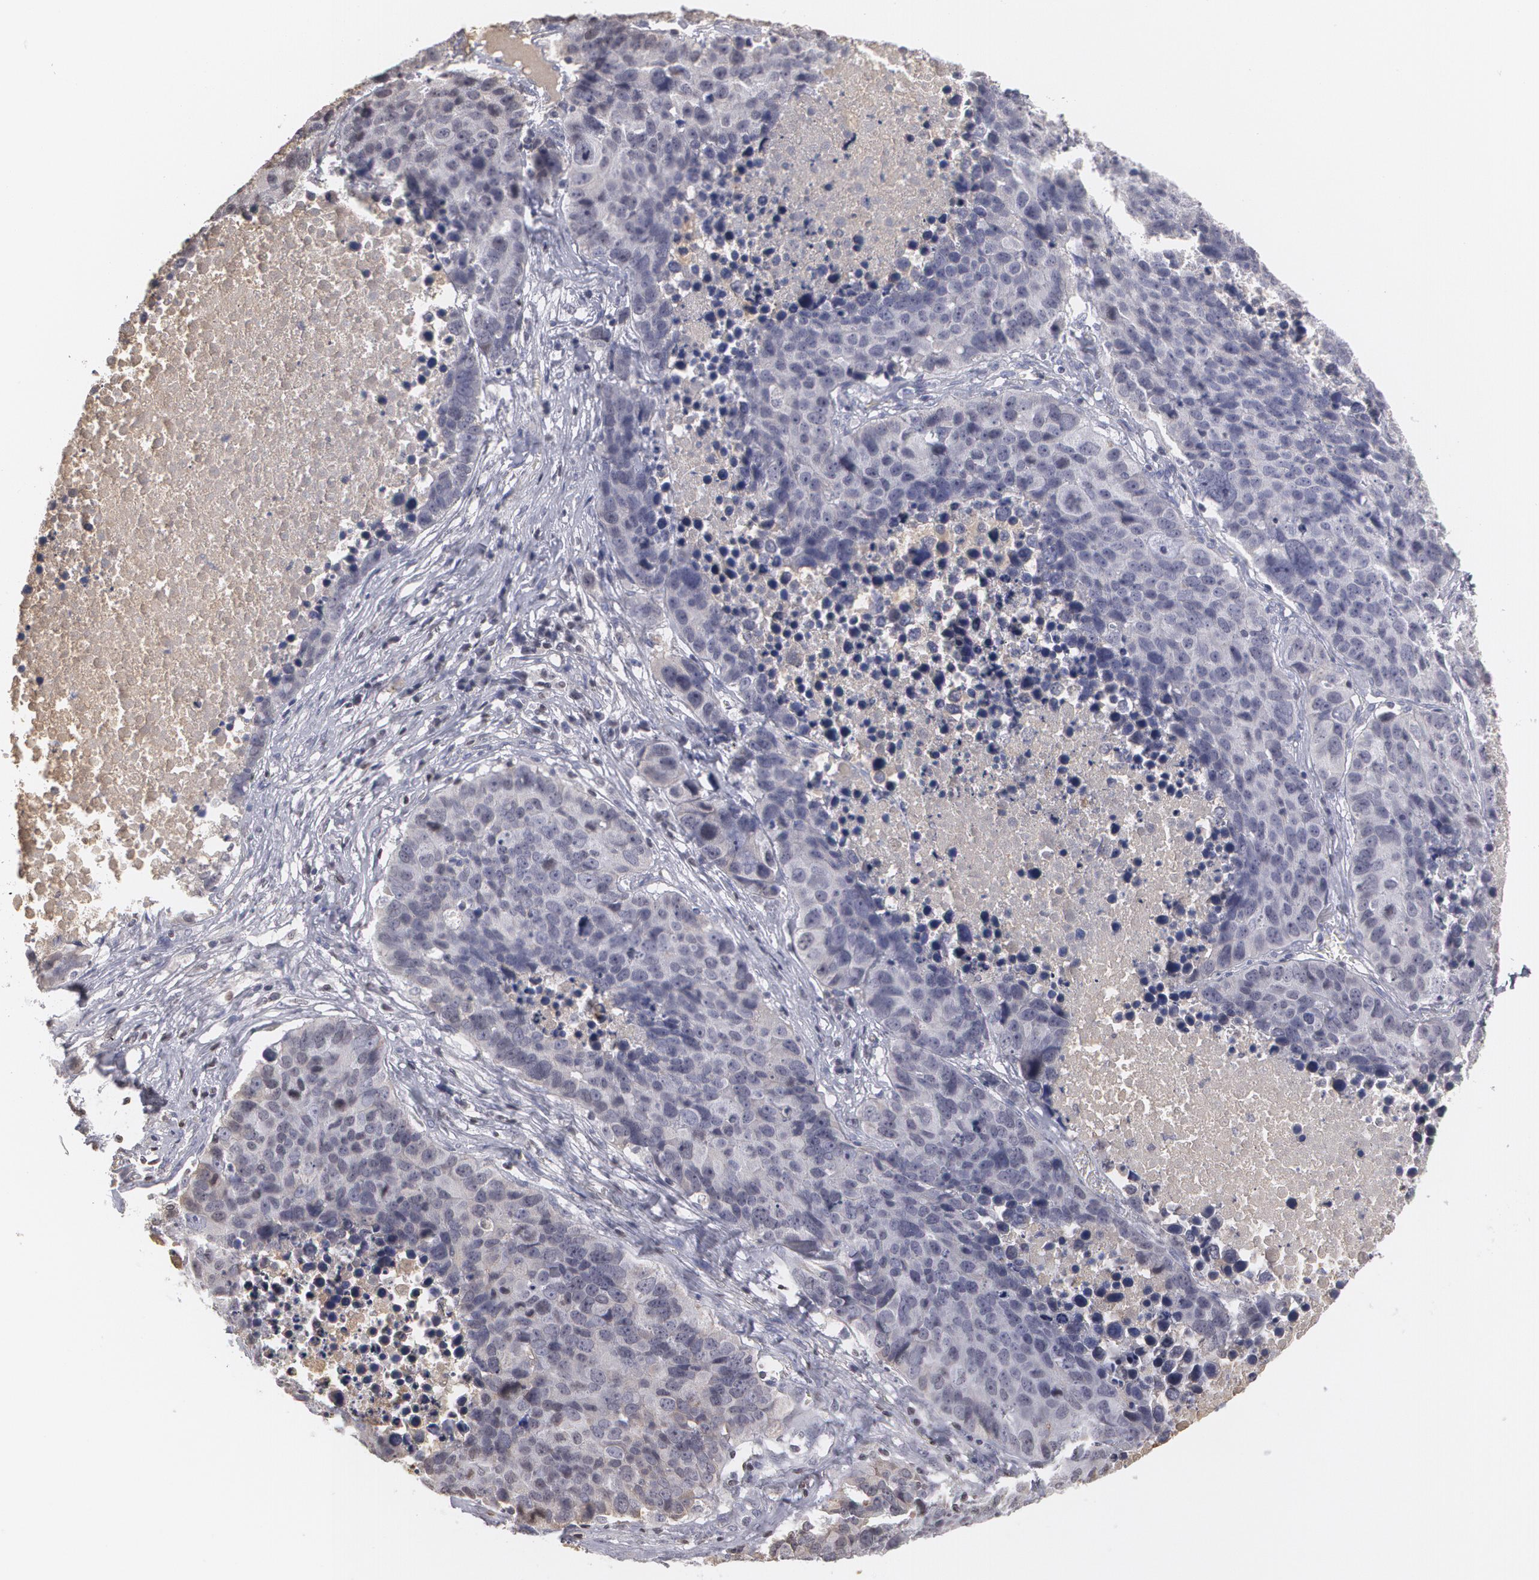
{"staining": {"intensity": "negative", "quantity": "none", "location": "none"}, "tissue": "lung cancer", "cell_type": "Tumor cells", "image_type": "cancer", "snomed": [{"axis": "morphology", "description": "Carcinoid, malignant, NOS"}, {"axis": "topography", "description": "Lung"}], "caption": "Human lung cancer (malignant carcinoid) stained for a protein using IHC exhibits no staining in tumor cells.", "gene": "SERPINA1", "patient": {"sex": "male", "age": 60}}